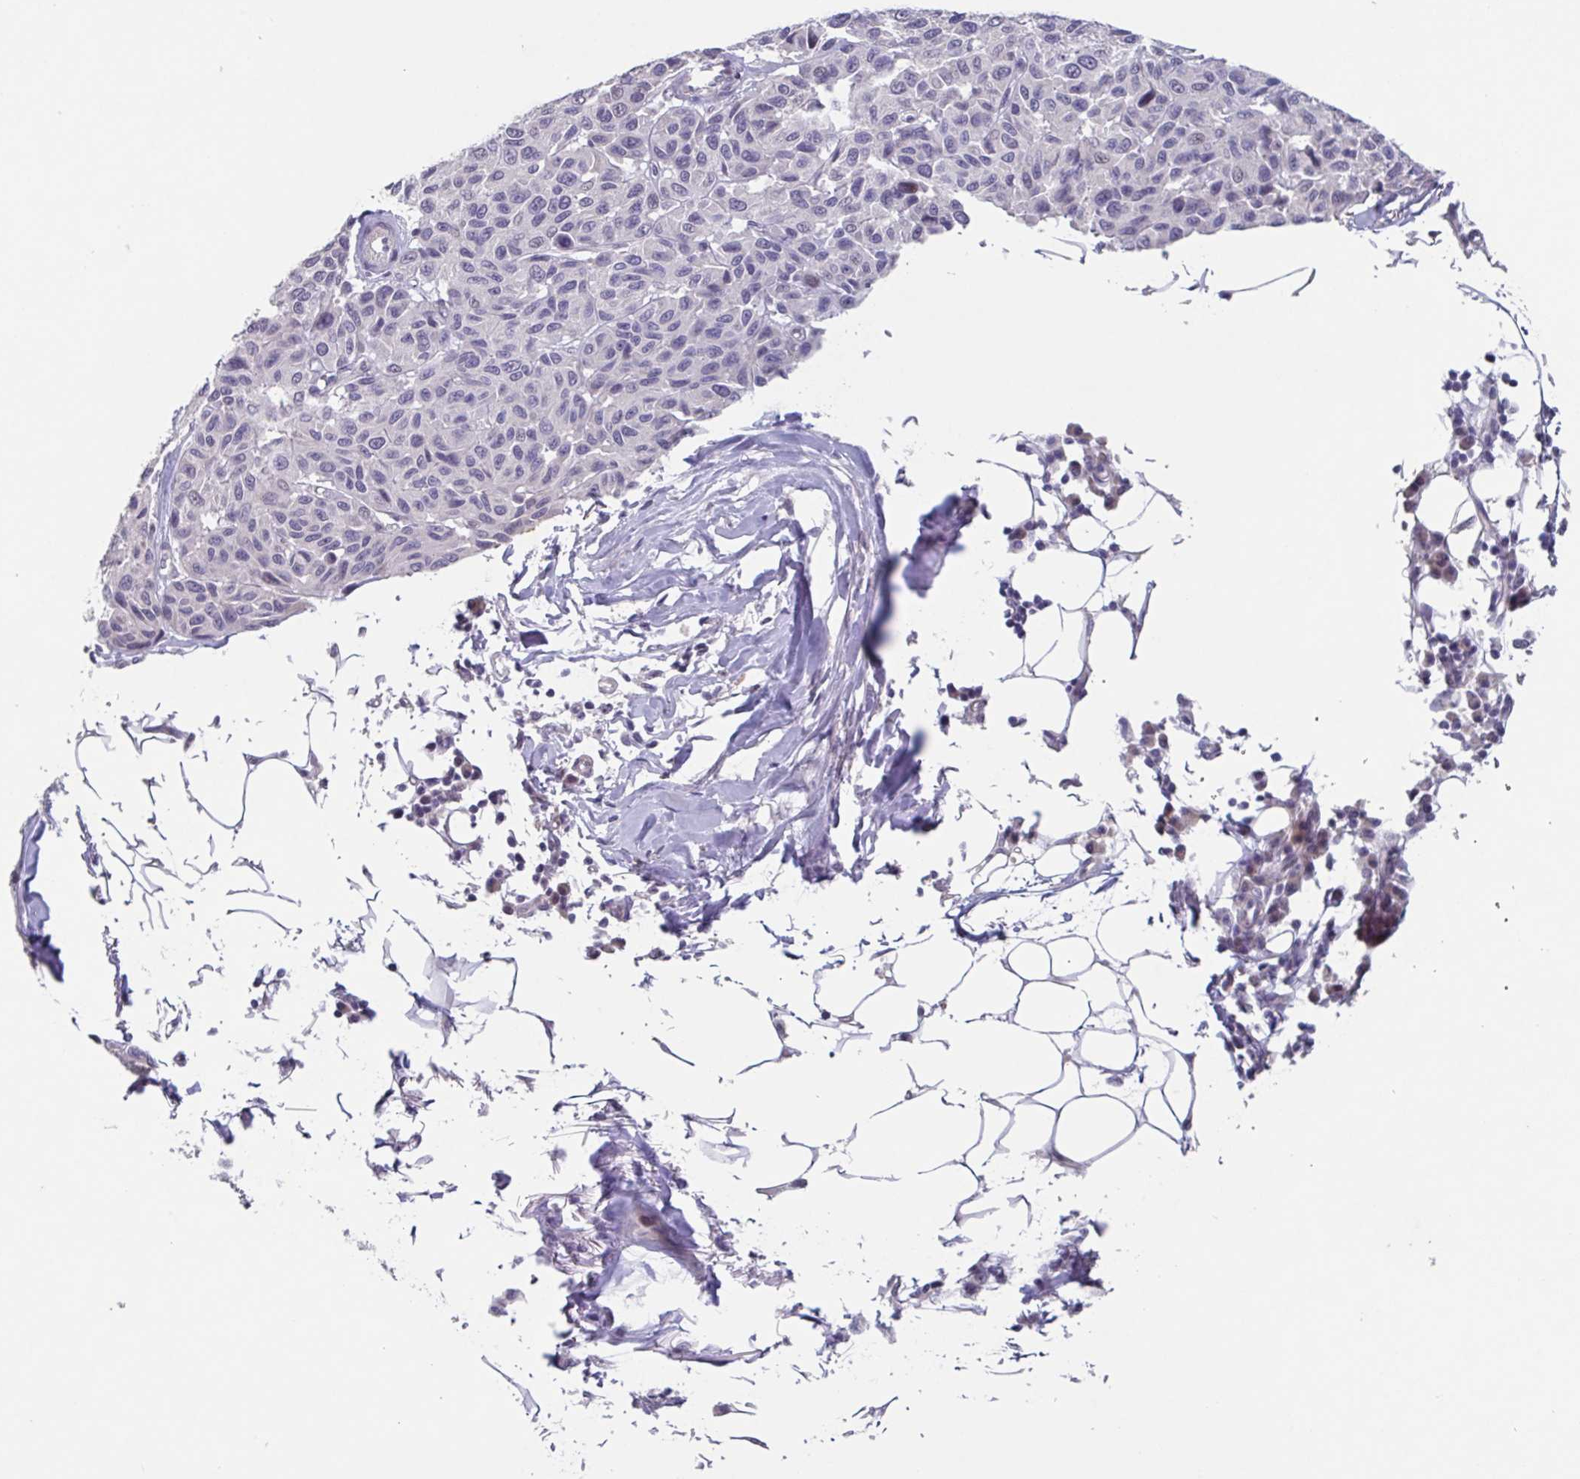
{"staining": {"intensity": "negative", "quantity": "none", "location": "none"}, "tissue": "melanoma", "cell_type": "Tumor cells", "image_type": "cancer", "snomed": [{"axis": "morphology", "description": "Malignant melanoma, NOS"}, {"axis": "topography", "description": "Skin"}], "caption": "This is a histopathology image of immunohistochemistry (IHC) staining of melanoma, which shows no expression in tumor cells. (DAB IHC, high magnification).", "gene": "GHRL", "patient": {"sex": "female", "age": 66}}